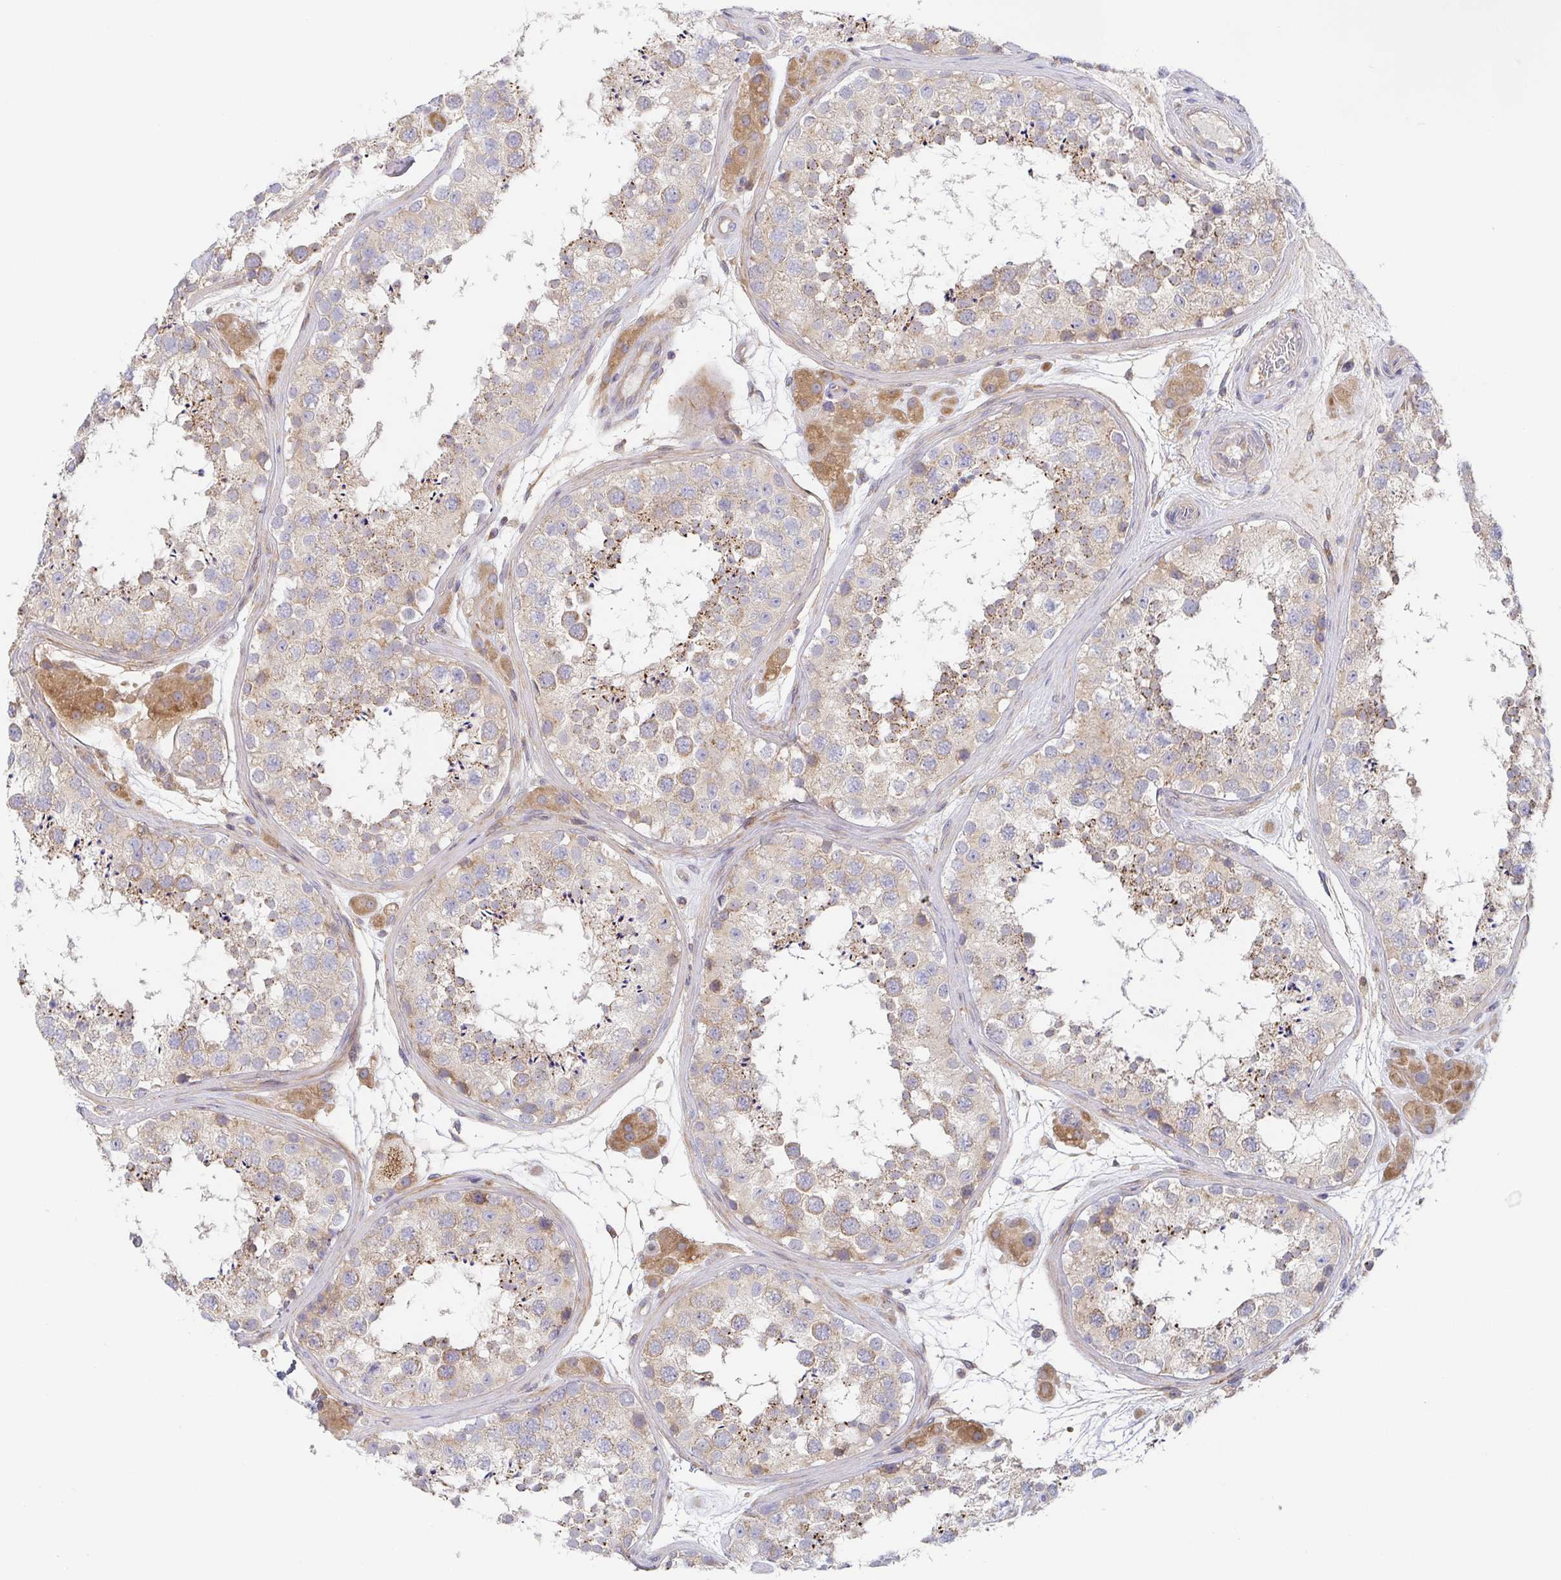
{"staining": {"intensity": "weak", "quantity": "25%-75%", "location": "cytoplasmic/membranous"}, "tissue": "testis", "cell_type": "Cells in seminiferous ducts", "image_type": "normal", "snomed": [{"axis": "morphology", "description": "Normal tissue, NOS"}, {"axis": "topography", "description": "Testis"}], "caption": "IHC micrograph of benign testis stained for a protein (brown), which displays low levels of weak cytoplasmic/membranous positivity in approximately 25%-75% of cells in seminiferous ducts.", "gene": "TUFT1", "patient": {"sex": "male", "age": 41}}